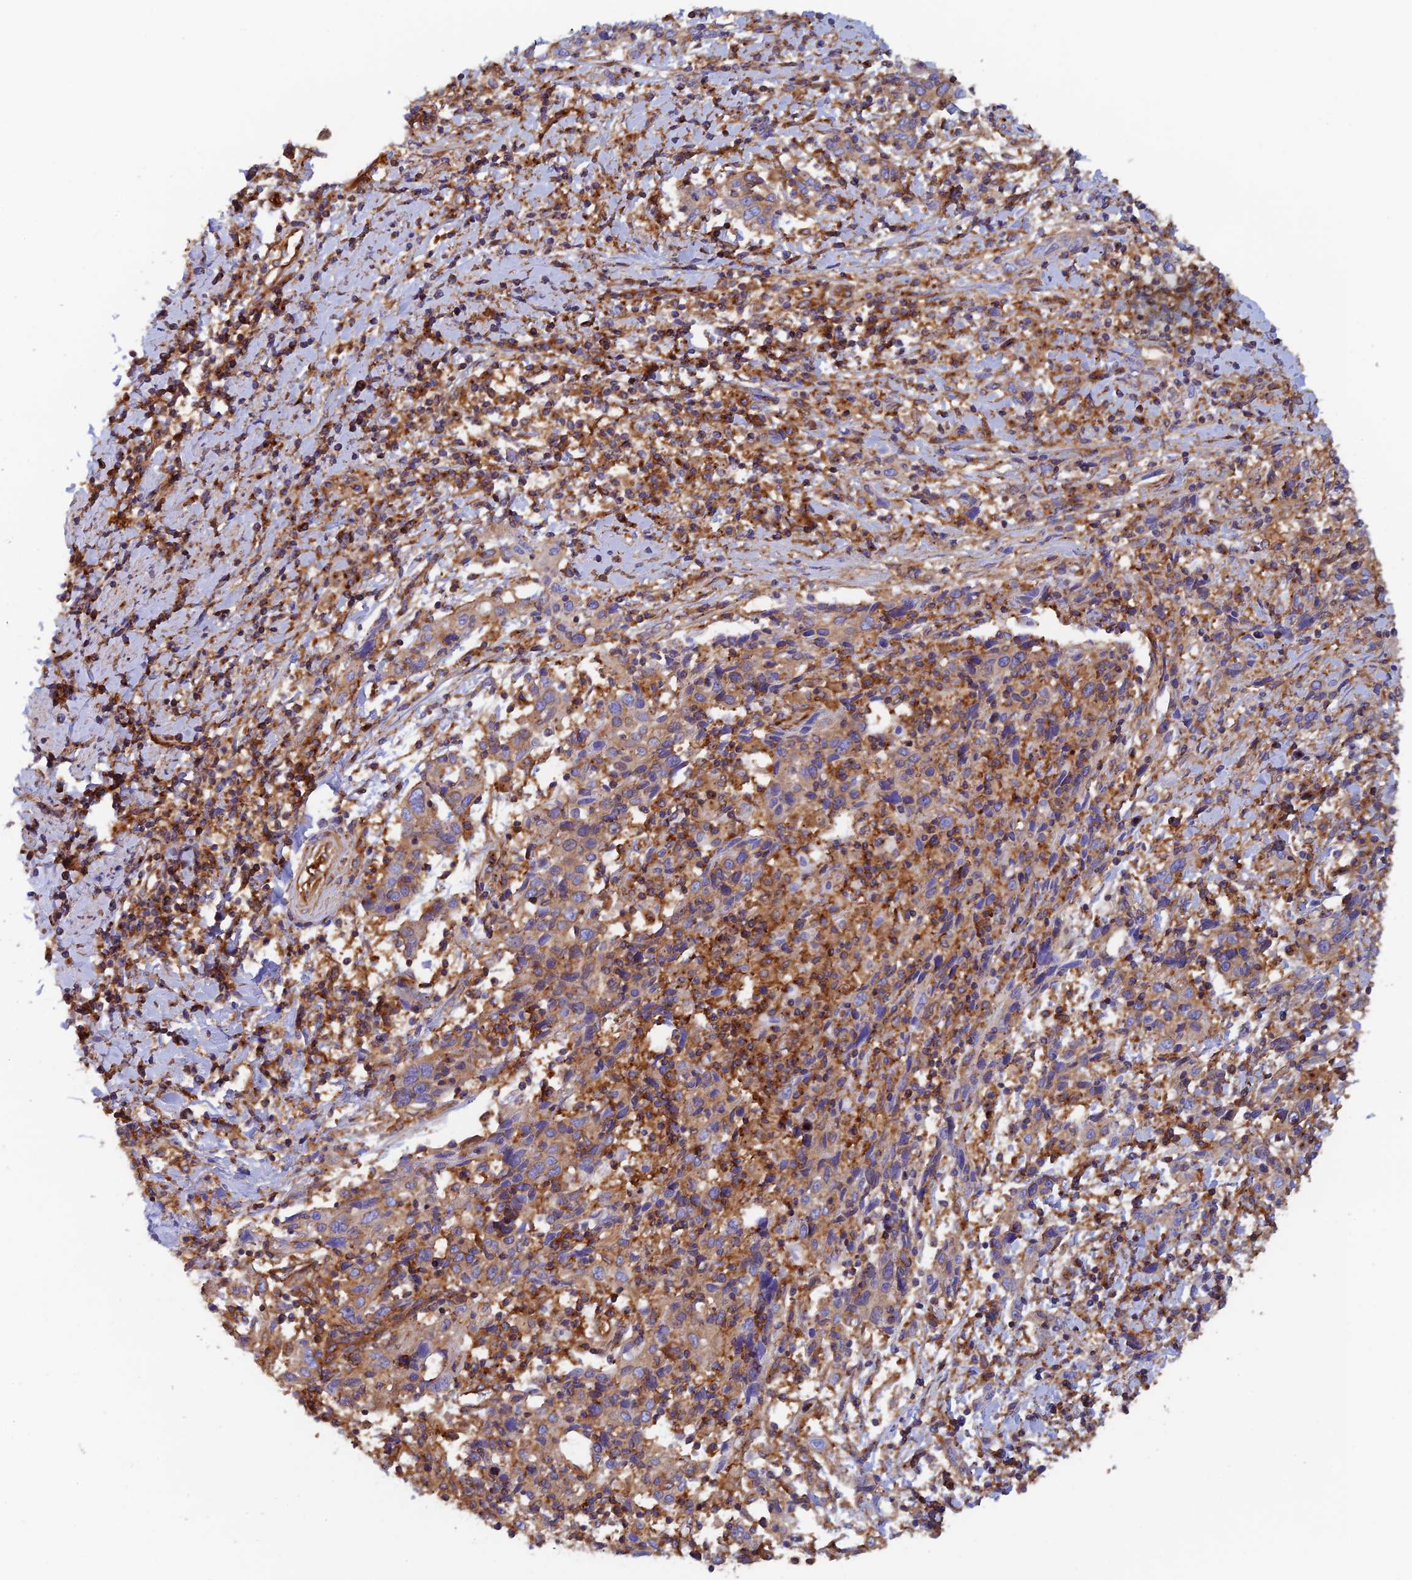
{"staining": {"intensity": "weak", "quantity": "<25%", "location": "cytoplasmic/membranous"}, "tissue": "cervical cancer", "cell_type": "Tumor cells", "image_type": "cancer", "snomed": [{"axis": "morphology", "description": "Squamous cell carcinoma, NOS"}, {"axis": "topography", "description": "Cervix"}], "caption": "Immunohistochemistry (IHC) photomicrograph of human cervical cancer (squamous cell carcinoma) stained for a protein (brown), which reveals no positivity in tumor cells. (DAB IHC visualized using brightfield microscopy, high magnification).", "gene": "DCTN2", "patient": {"sex": "female", "age": 46}}